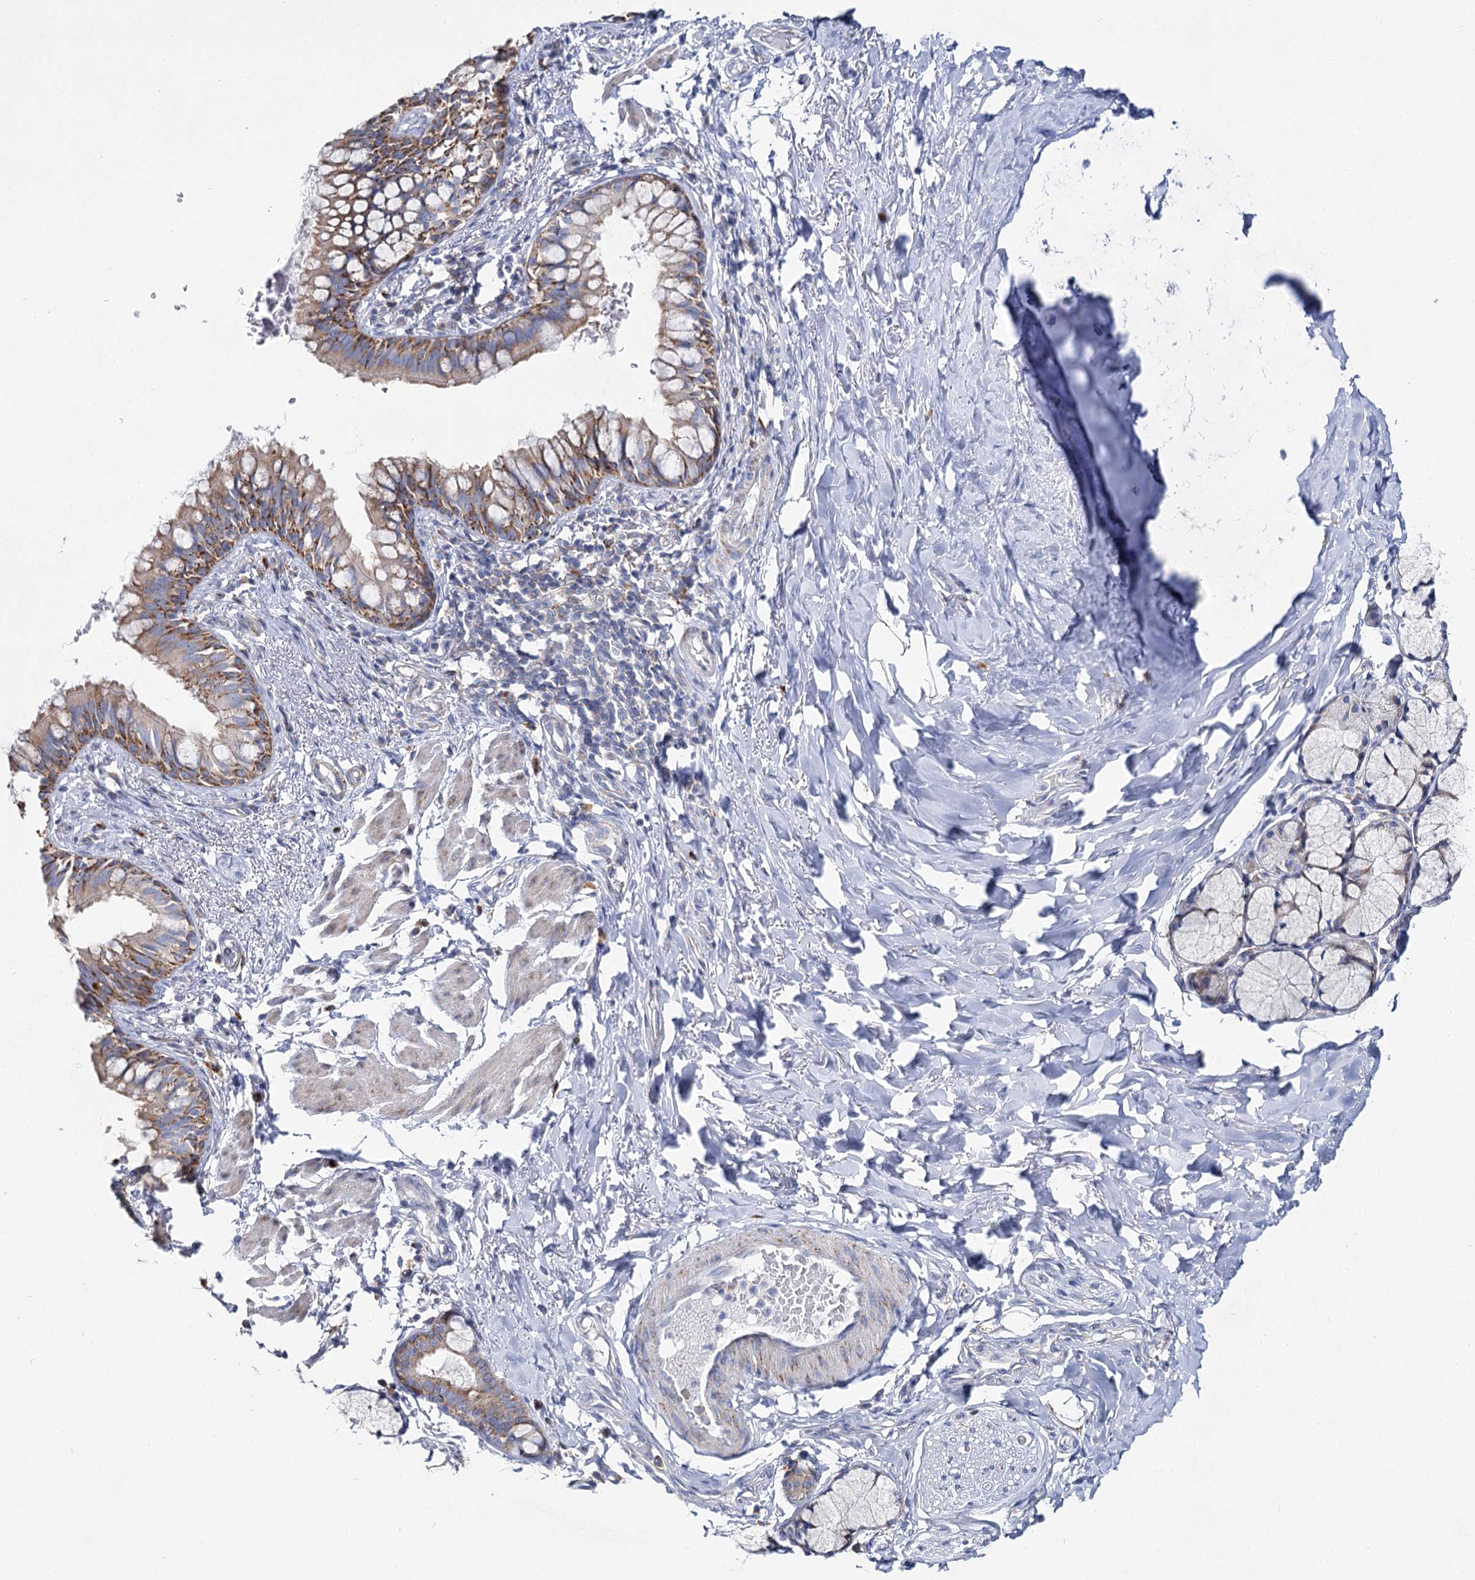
{"staining": {"intensity": "moderate", "quantity": ">75%", "location": "cytoplasmic/membranous"}, "tissue": "bronchus", "cell_type": "Respiratory epithelial cells", "image_type": "normal", "snomed": [{"axis": "morphology", "description": "Normal tissue, NOS"}, {"axis": "topography", "description": "Cartilage tissue"}, {"axis": "topography", "description": "Bronchus"}], "caption": "Bronchus stained with DAB immunohistochemistry exhibits medium levels of moderate cytoplasmic/membranous expression in about >75% of respiratory epithelial cells.", "gene": "THUMPD3", "patient": {"sex": "female", "age": 36}}